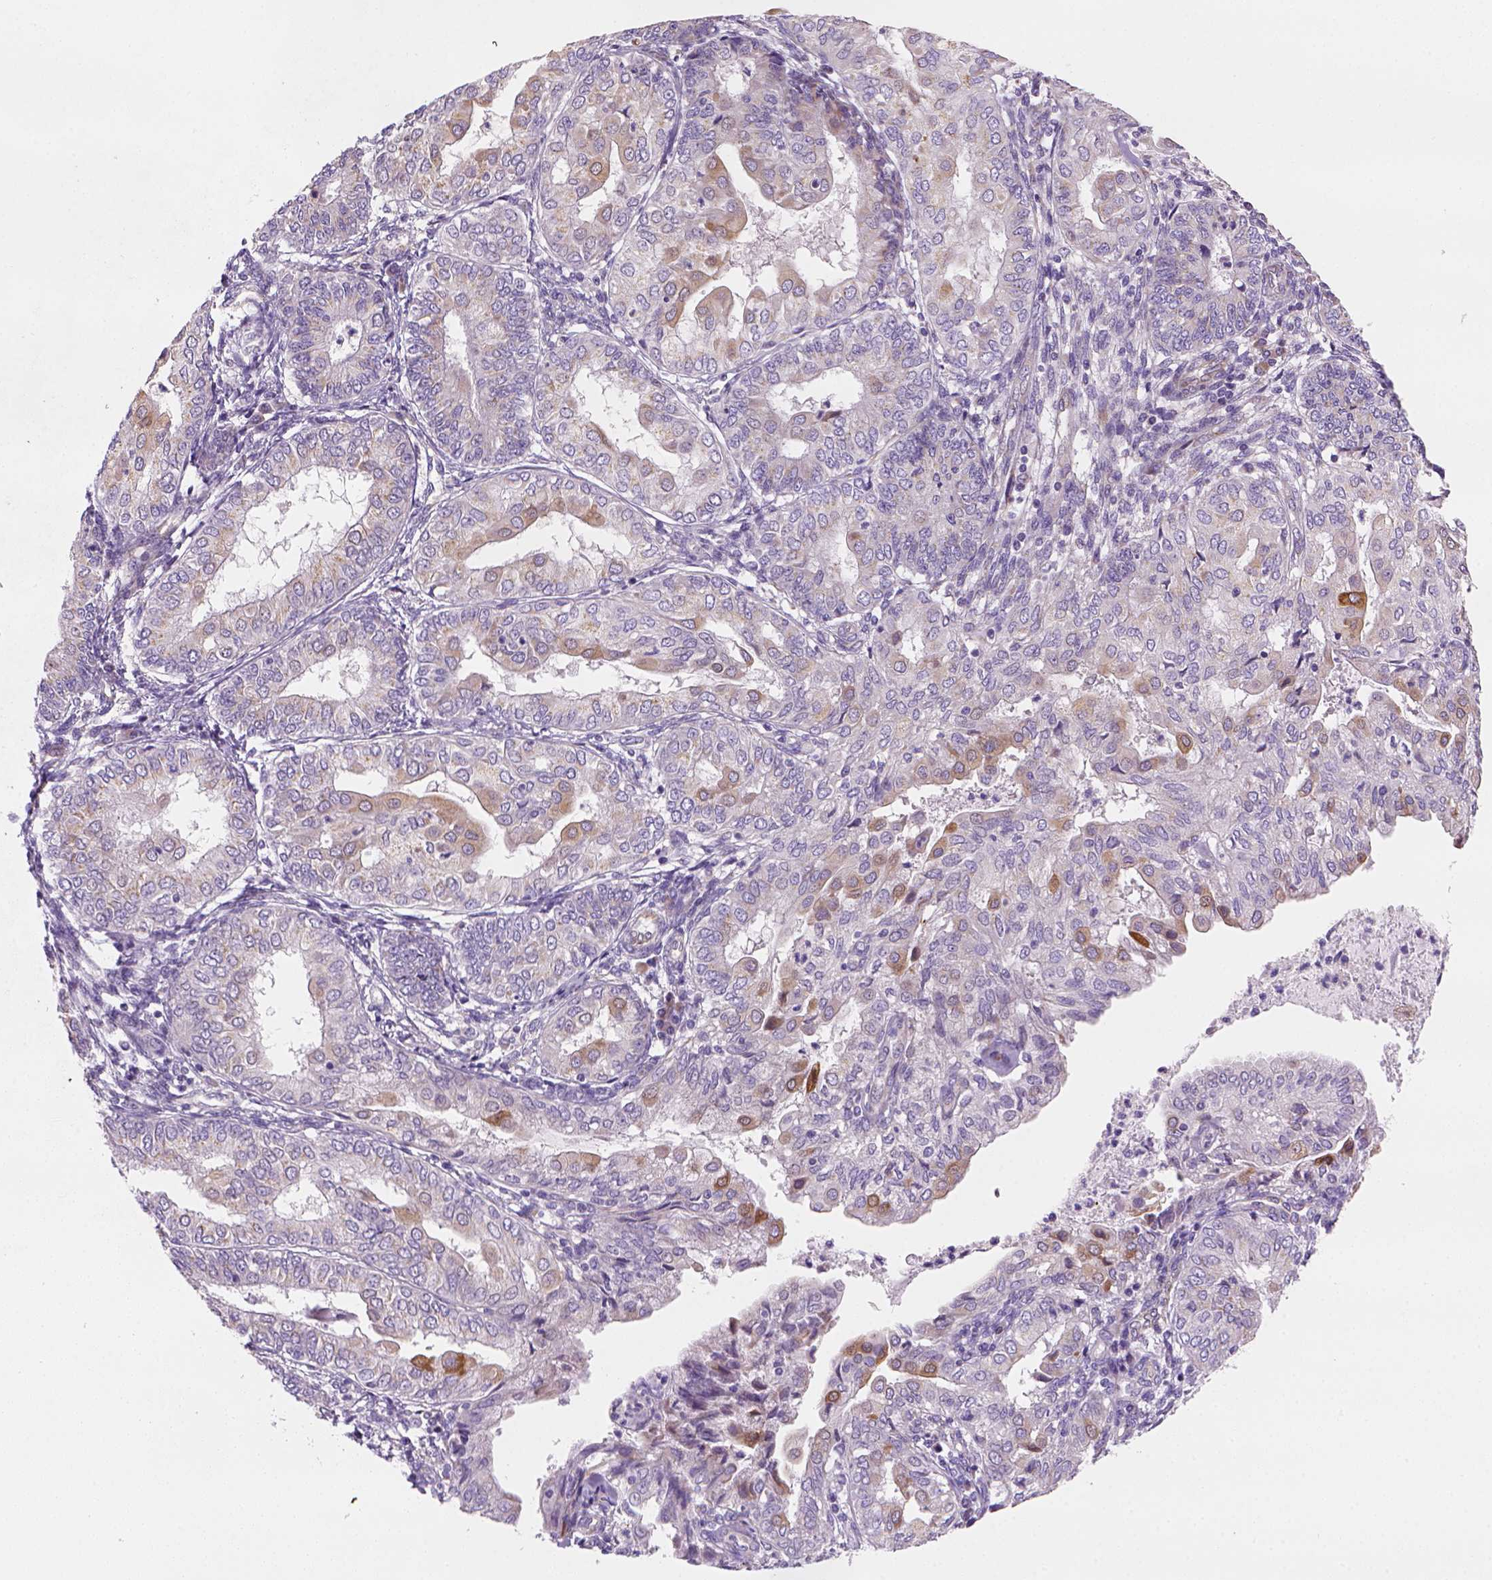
{"staining": {"intensity": "moderate", "quantity": "<25%", "location": "cytoplasmic/membranous"}, "tissue": "endometrial cancer", "cell_type": "Tumor cells", "image_type": "cancer", "snomed": [{"axis": "morphology", "description": "Adenocarcinoma, NOS"}, {"axis": "topography", "description": "Endometrium"}], "caption": "Protein staining by IHC shows moderate cytoplasmic/membranous staining in approximately <25% of tumor cells in endometrial cancer.", "gene": "CES2", "patient": {"sex": "female", "age": 68}}